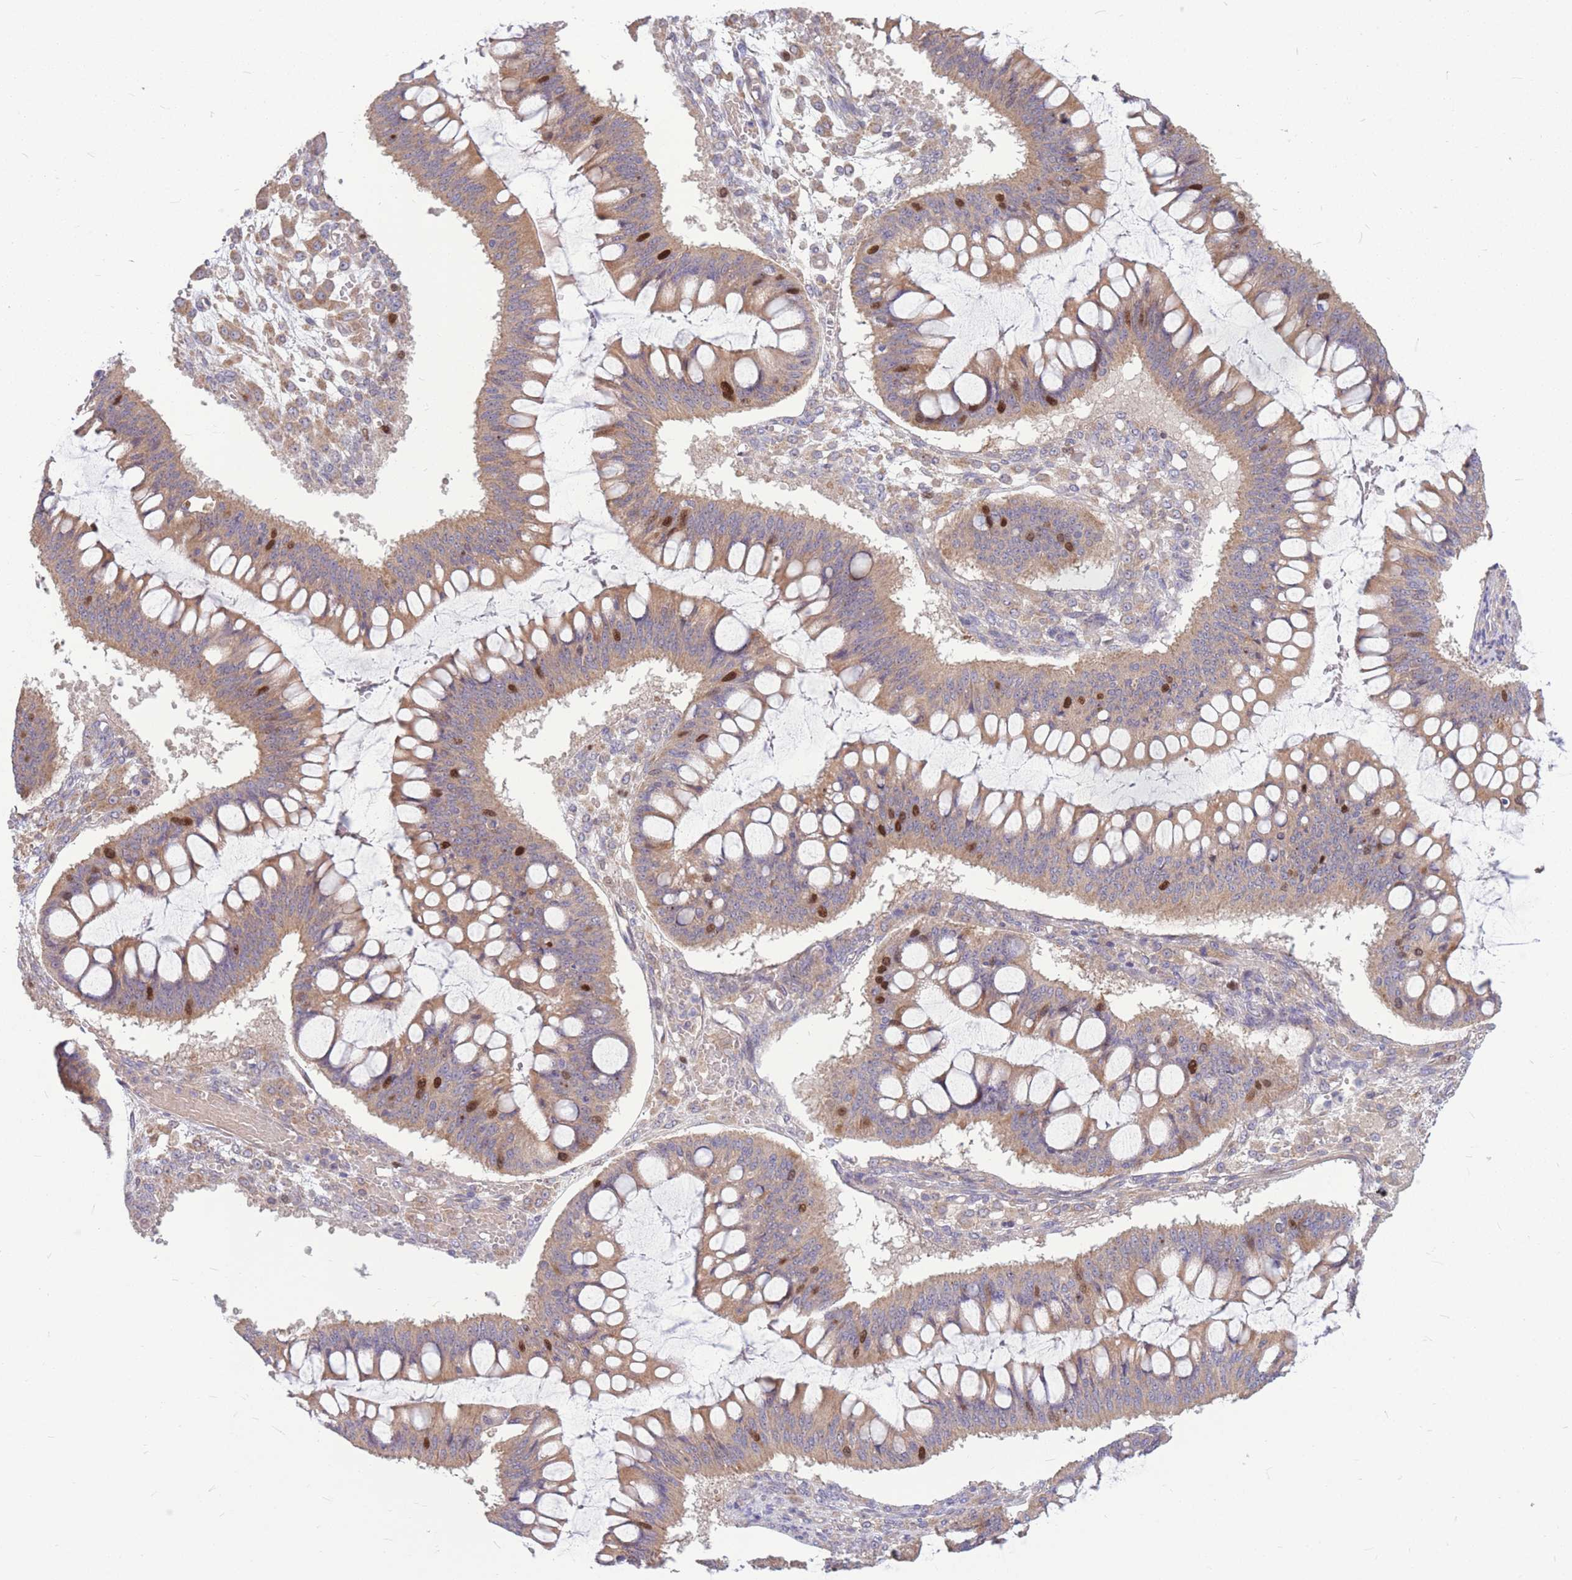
{"staining": {"intensity": "strong", "quantity": "<25%", "location": "cytoplasmic/membranous,nuclear"}, "tissue": "ovarian cancer", "cell_type": "Tumor cells", "image_type": "cancer", "snomed": [{"axis": "morphology", "description": "Cystadenocarcinoma, mucinous, NOS"}, {"axis": "topography", "description": "Ovary"}], "caption": "An immunohistochemistry micrograph of tumor tissue is shown. Protein staining in brown shows strong cytoplasmic/membranous and nuclear positivity in ovarian cancer within tumor cells. (DAB IHC with brightfield microscopy, high magnification).", "gene": "GMNN", "patient": {"sex": "female", "age": 73}}